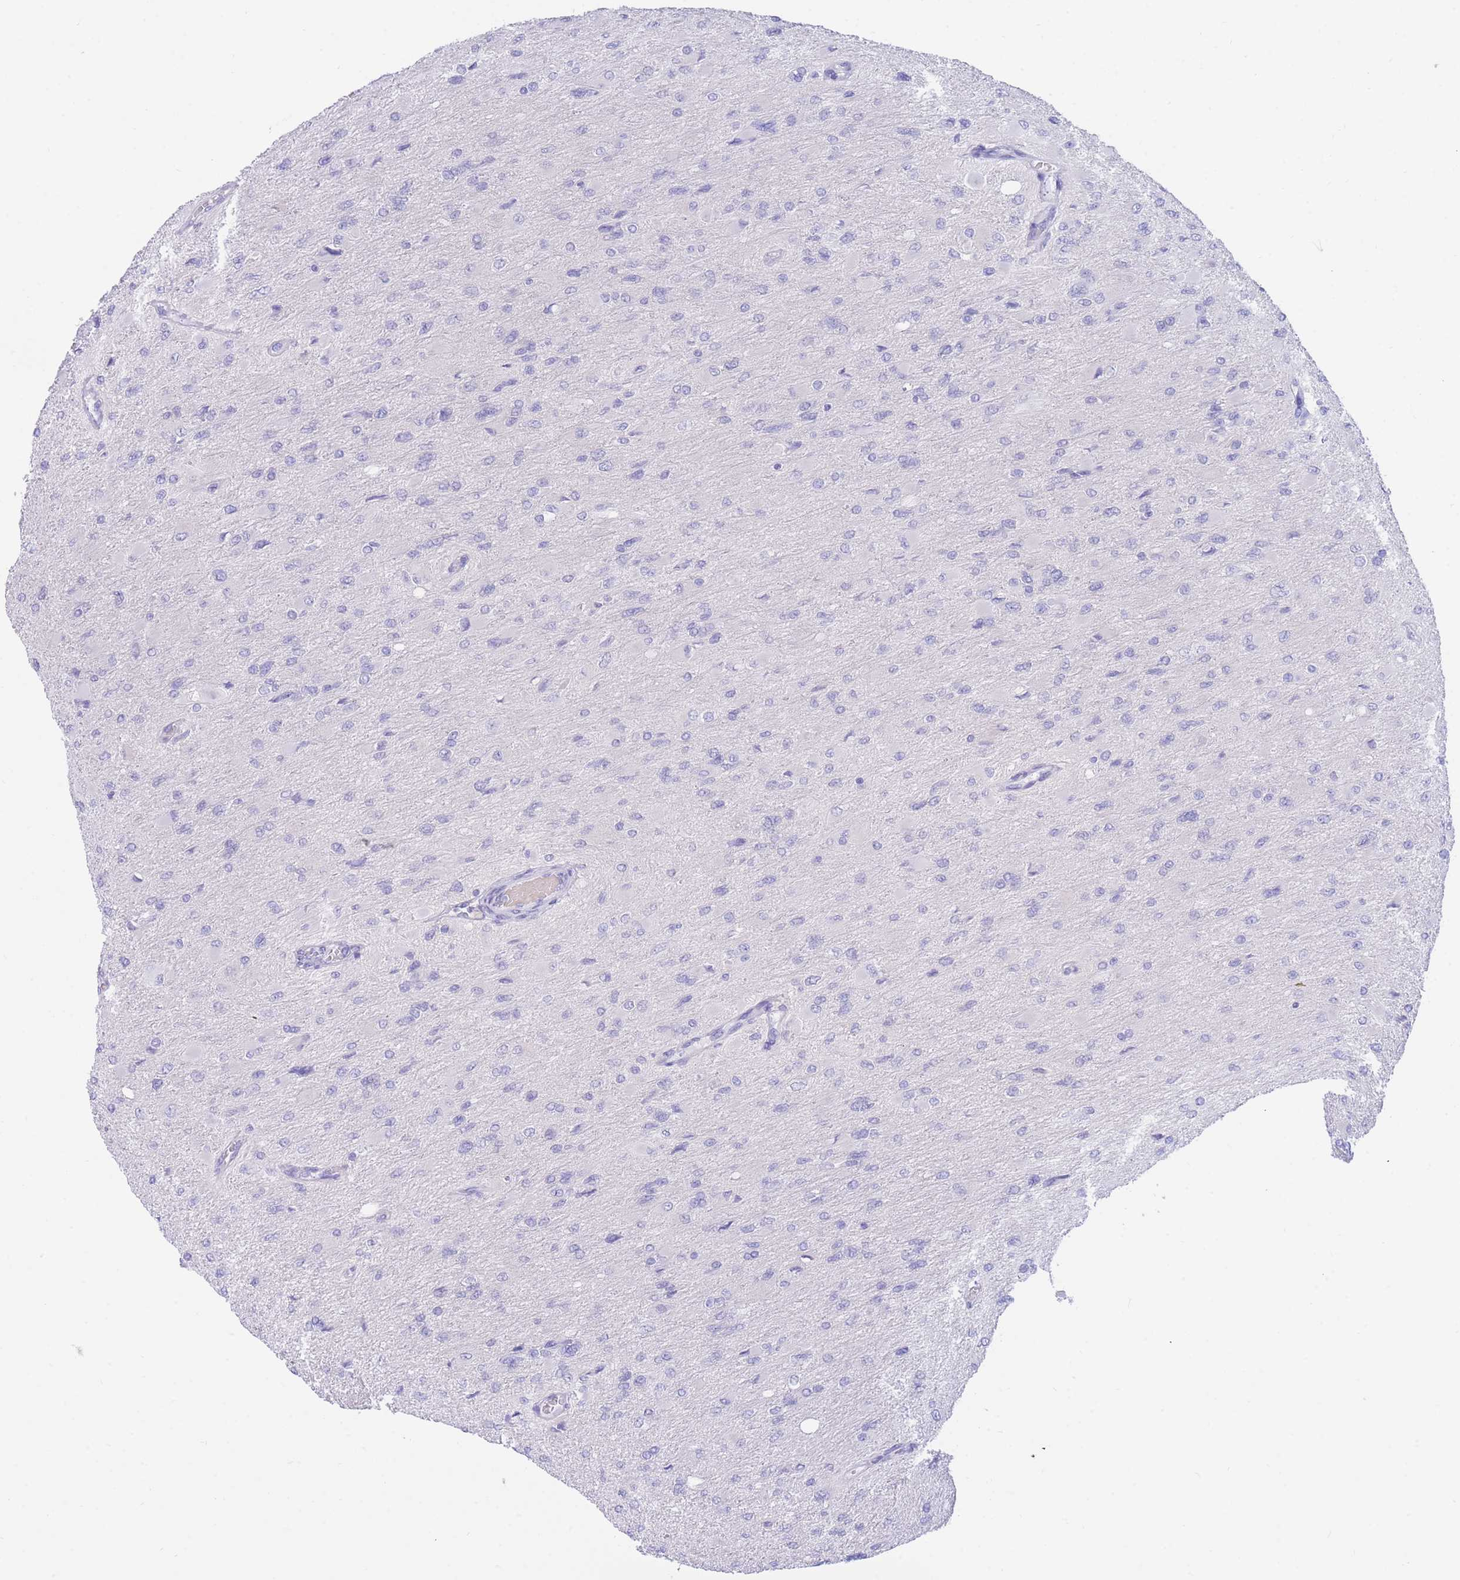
{"staining": {"intensity": "negative", "quantity": "none", "location": "none"}, "tissue": "glioma", "cell_type": "Tumor cells", "image_type": "cancer", "snomed": [{"axis": "morphology", "description": "Glioma, malignant, High grade"}, {"axis": "topography", "description": "Cerebral cortex"}], "caption": "An IHC photomicrograph of glioma is shown. There is no staining in tumor cells of glioma.", "gene": "SSUH2", "patient": {"sex": "female", "age": 36}}